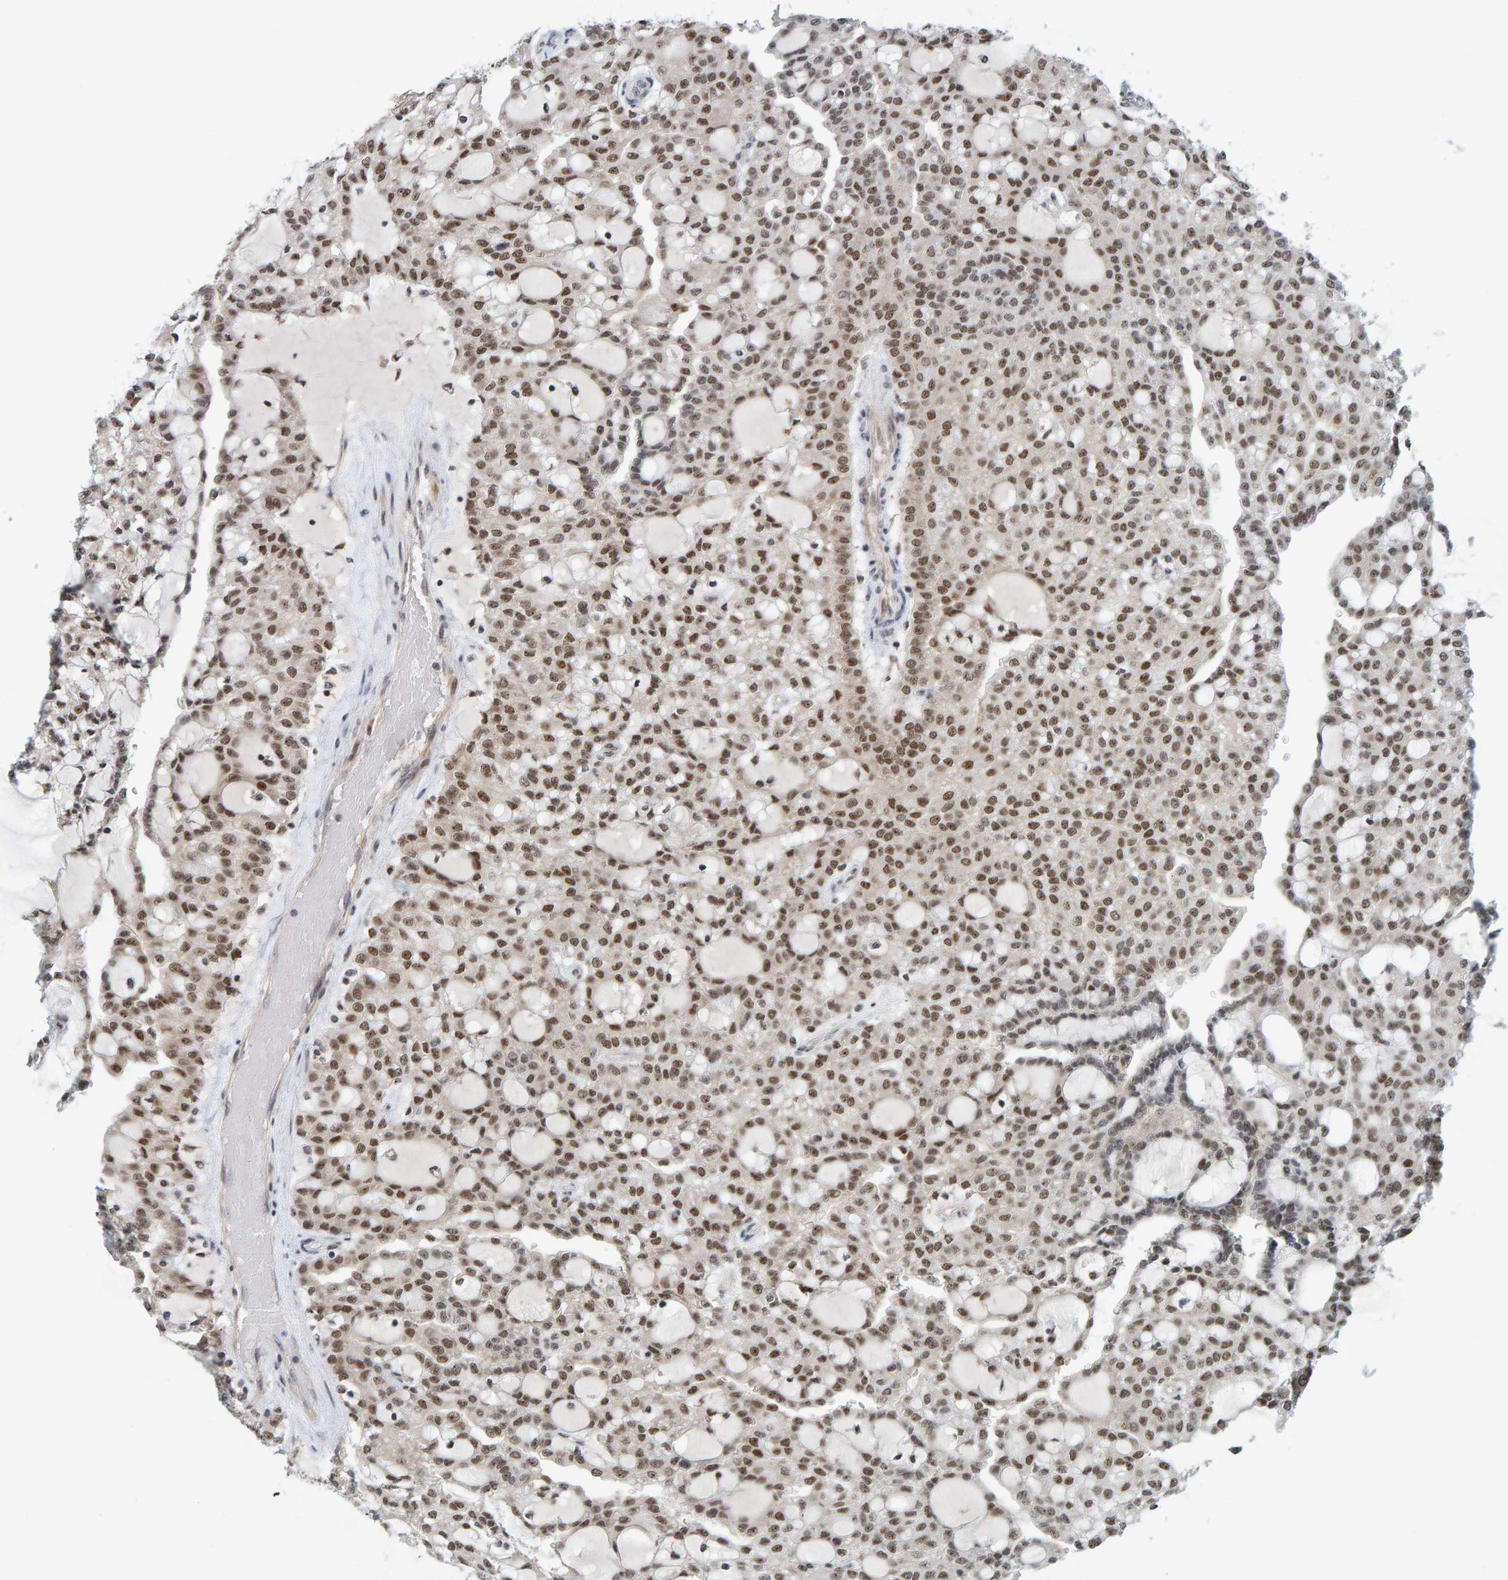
{"staining": {"intensity": "moderate", "quantity": ">75%", "location": "nuclear"}, "tissue": "renal cancer", "cell_type": "Tumor cells", "image_type": "cancer", "snomed": [{"axis": "morphology", "description": "Adenocarcinoma, NOS"}, {"axis": "topography", "description": "Kidney"}], "caption": "IHC (DAB (3,3'-diaminobenzidine)) staining of renal cancer (adenocarcinoma) exhibits moderate nuclear protein staining in approximately >75% of tumor cells.", "gene": "POLR1E", "patient": {"sex": "male", "age": 63}}